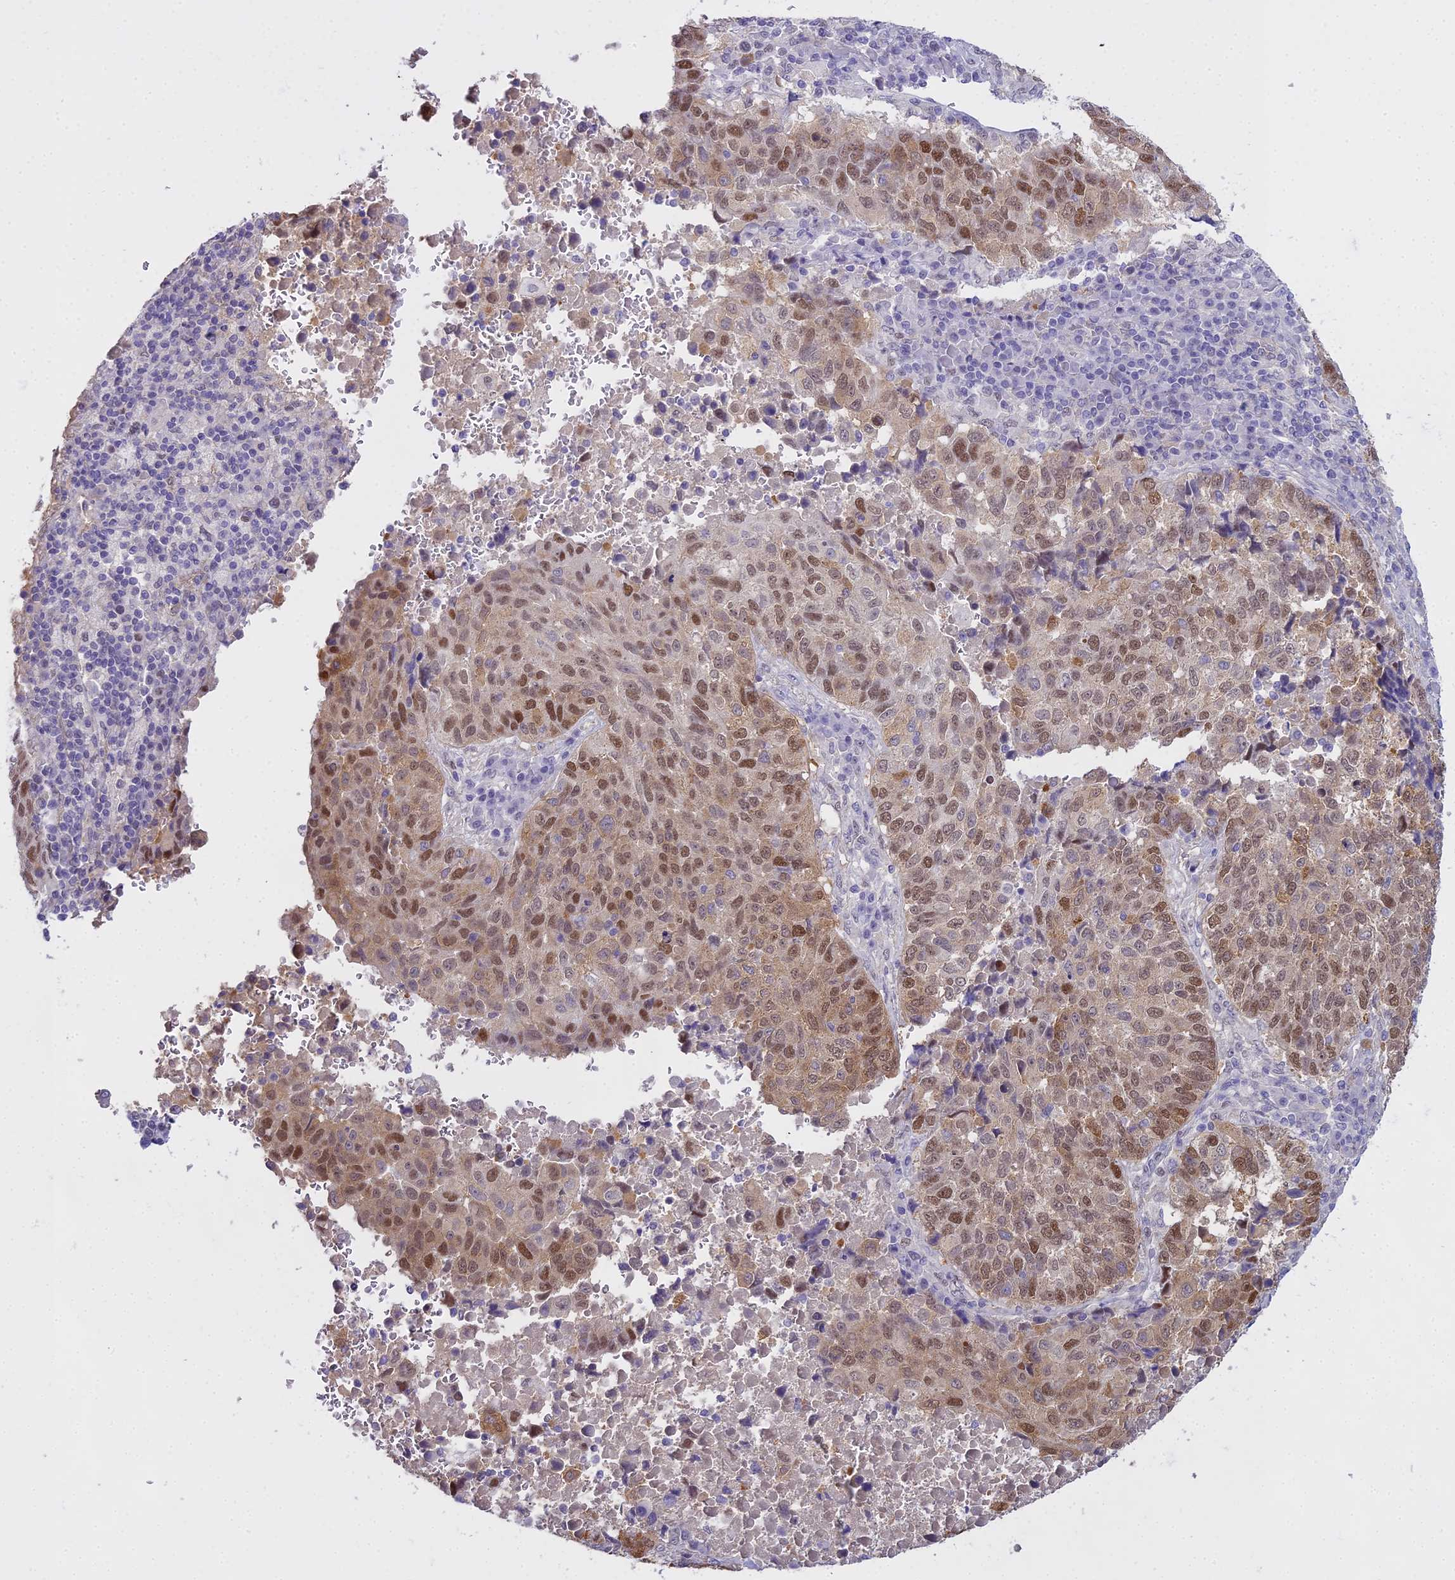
{"staining": {"intensity": "moderate", "quantity": ">75%", "location": "nuclear"}, "tissue": "lung cancer", "cell_type": "Tumor cells", "image_type": "cancer", "snomed": [{"axis": "morphology", "description": "Squamous cell carcinoma, NOS"}, {"axis": "topography", "description": "Lung"}], "caption": "Protein staining reveals moderate nuclear positivity in approximately >75% of tumor cells in squamous cell carcinoma (lung).", "gene": "MAT2A", "patient": {"sex": "male", "age": 73}}